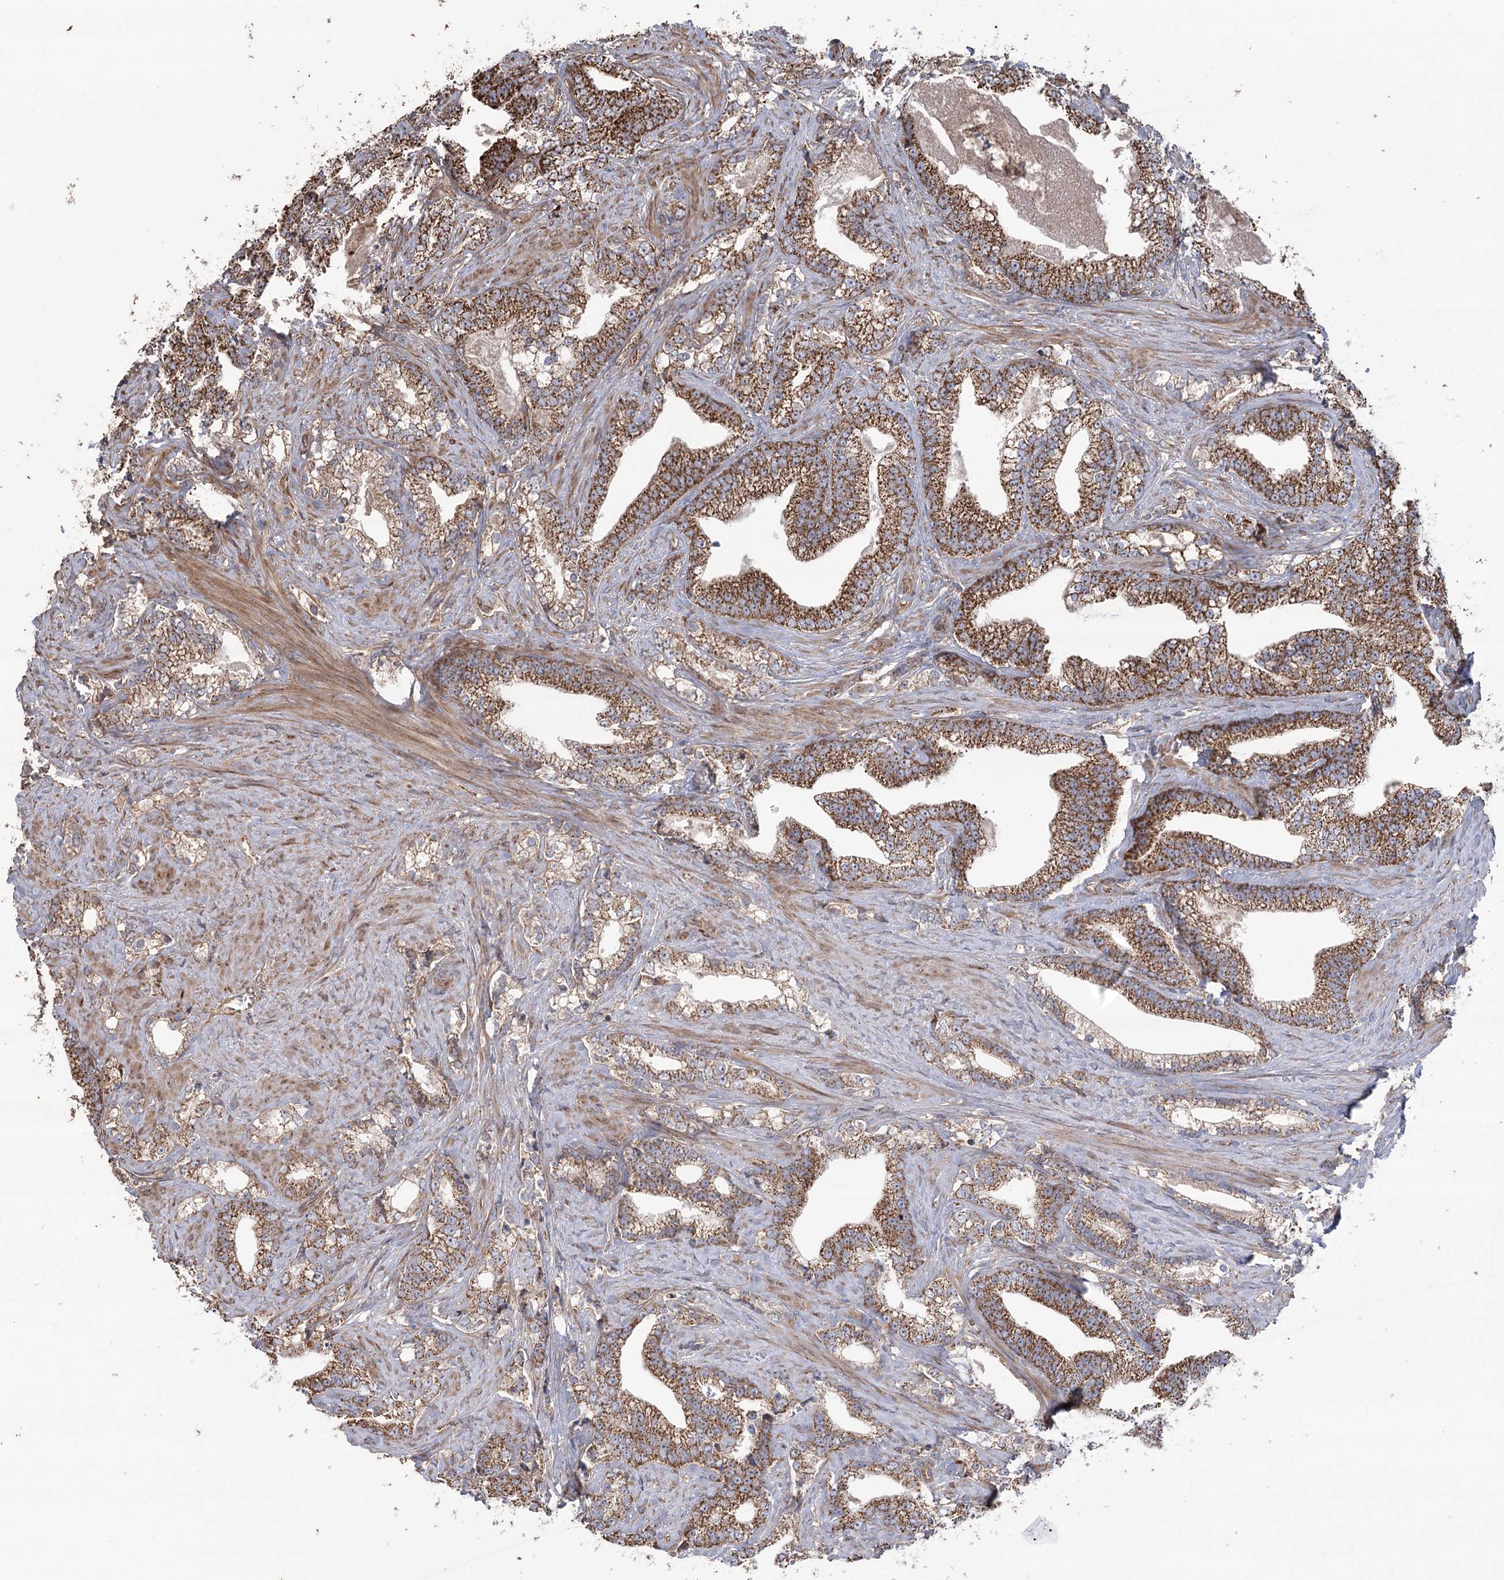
{"staining": {"intensity": "moderate", "quantity": ">75%", "location": "cytoplasmic/membranous"}, "tissue": "prostate cancer", "cell_type": "Tumor cells", "image_type": "cancer", "snomed": [{"axis": "morphology", "description": "Adenocarcinoma, High grade"}, {"axis": "topography", "description": "Prostate and seminal vesicle, NOS"}], "caption": "The immunohistochemical stain shows moderate cytoplasmic/membranous staining in tumor cells of high-grade adenocarcinoma (prostate) tissue.", "gene": "RWDD4", "patient": {"sex": "male", "age": 67}}